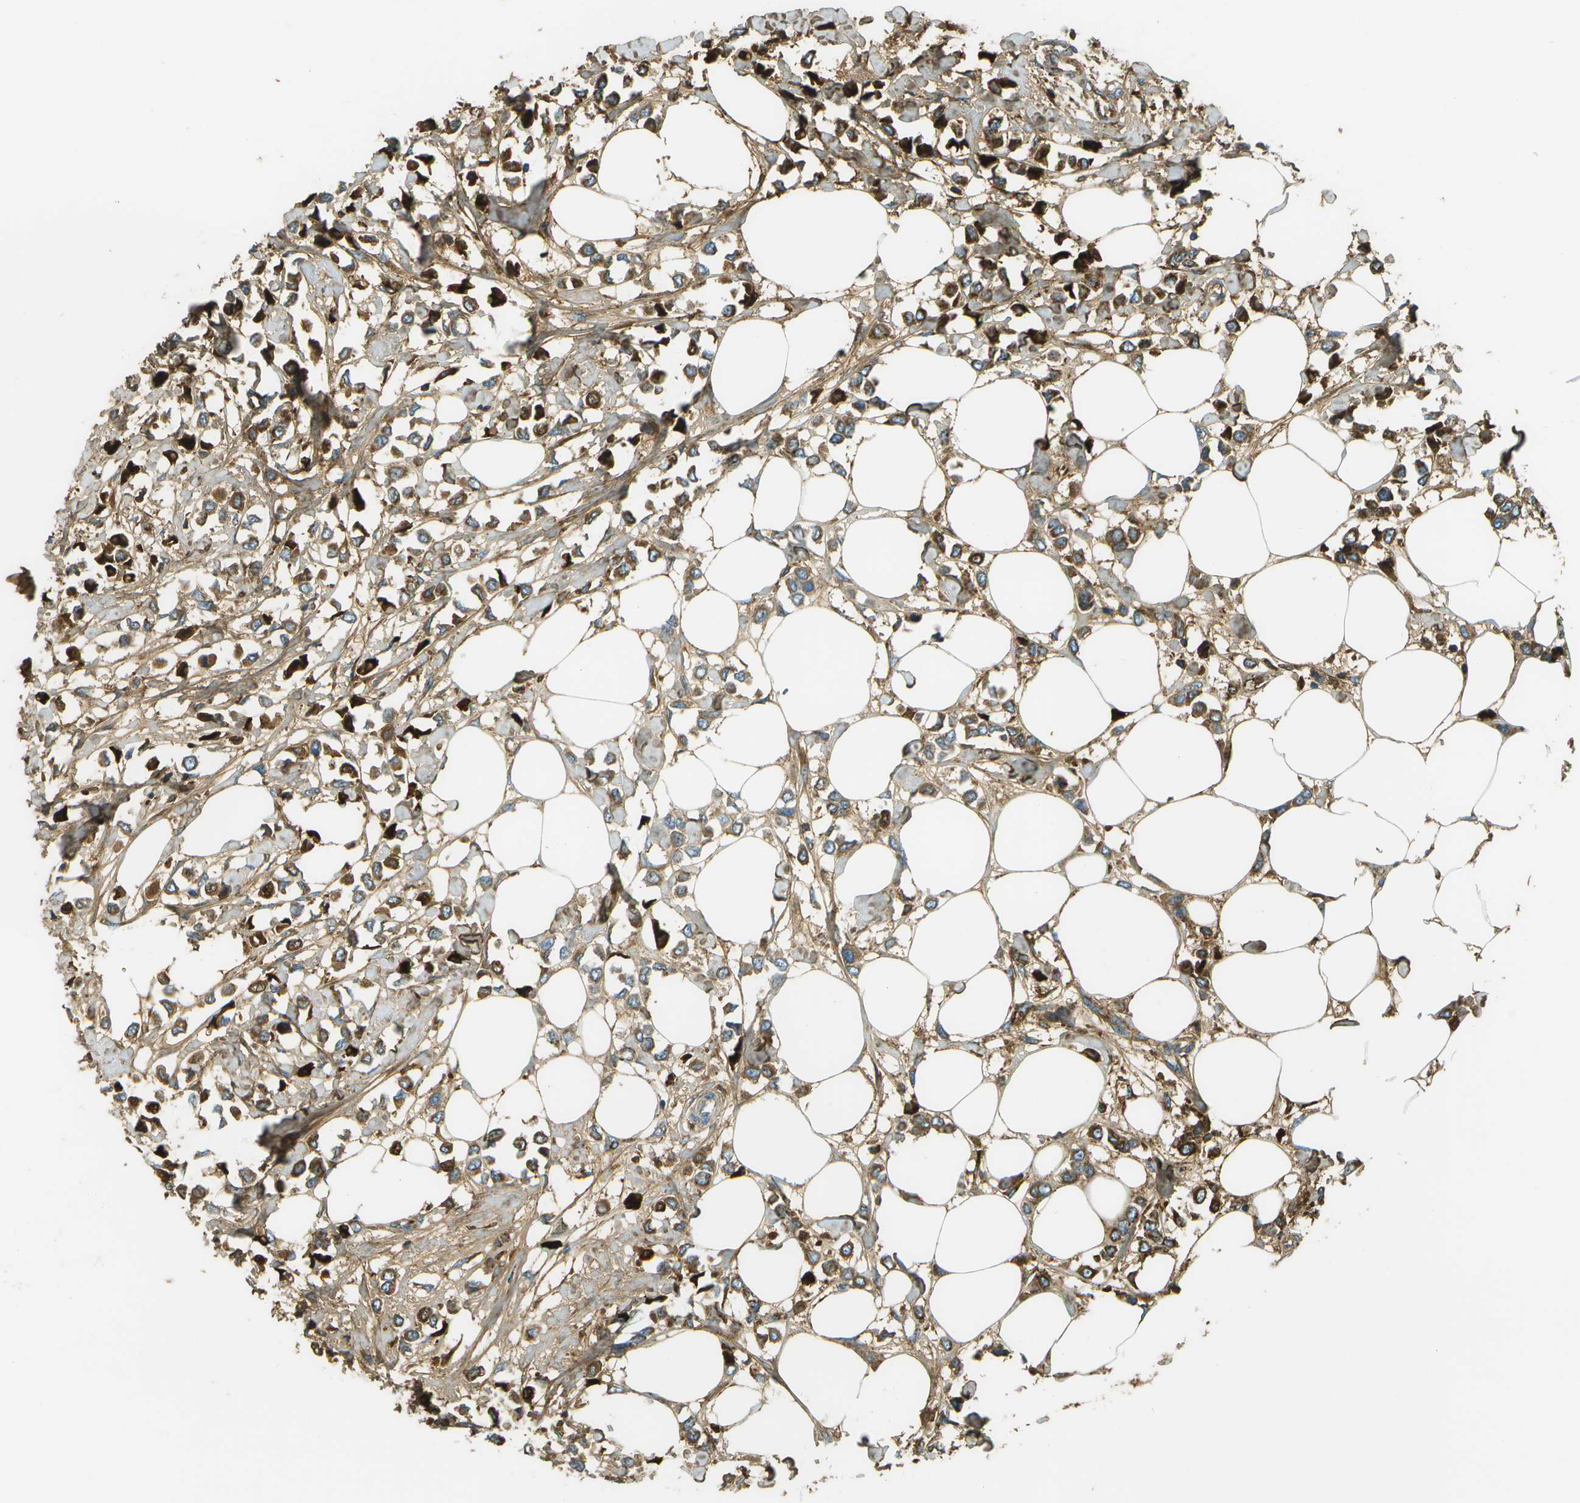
{"staining": {"intensity": "strong", "quantity": ">75%", "location": "cytoplasmic/membranous"}, "tissue": "breast cancer", "cell_type": "Tumor cells", "image_type": "cancer", "snomed": [{"axis": "morphology", "description": "Lobular carcinoma"}, {"axis": "topography", "description": "Breast"}], "caption": "Immunohistochemical staining of lobular carcinoma (breast) displays high levels of strong cytoplasmic/membranous protein positivity in about >75% of tumor cells.", "gene": "DCN", "patient": {"sex": "female", "age": 51}}